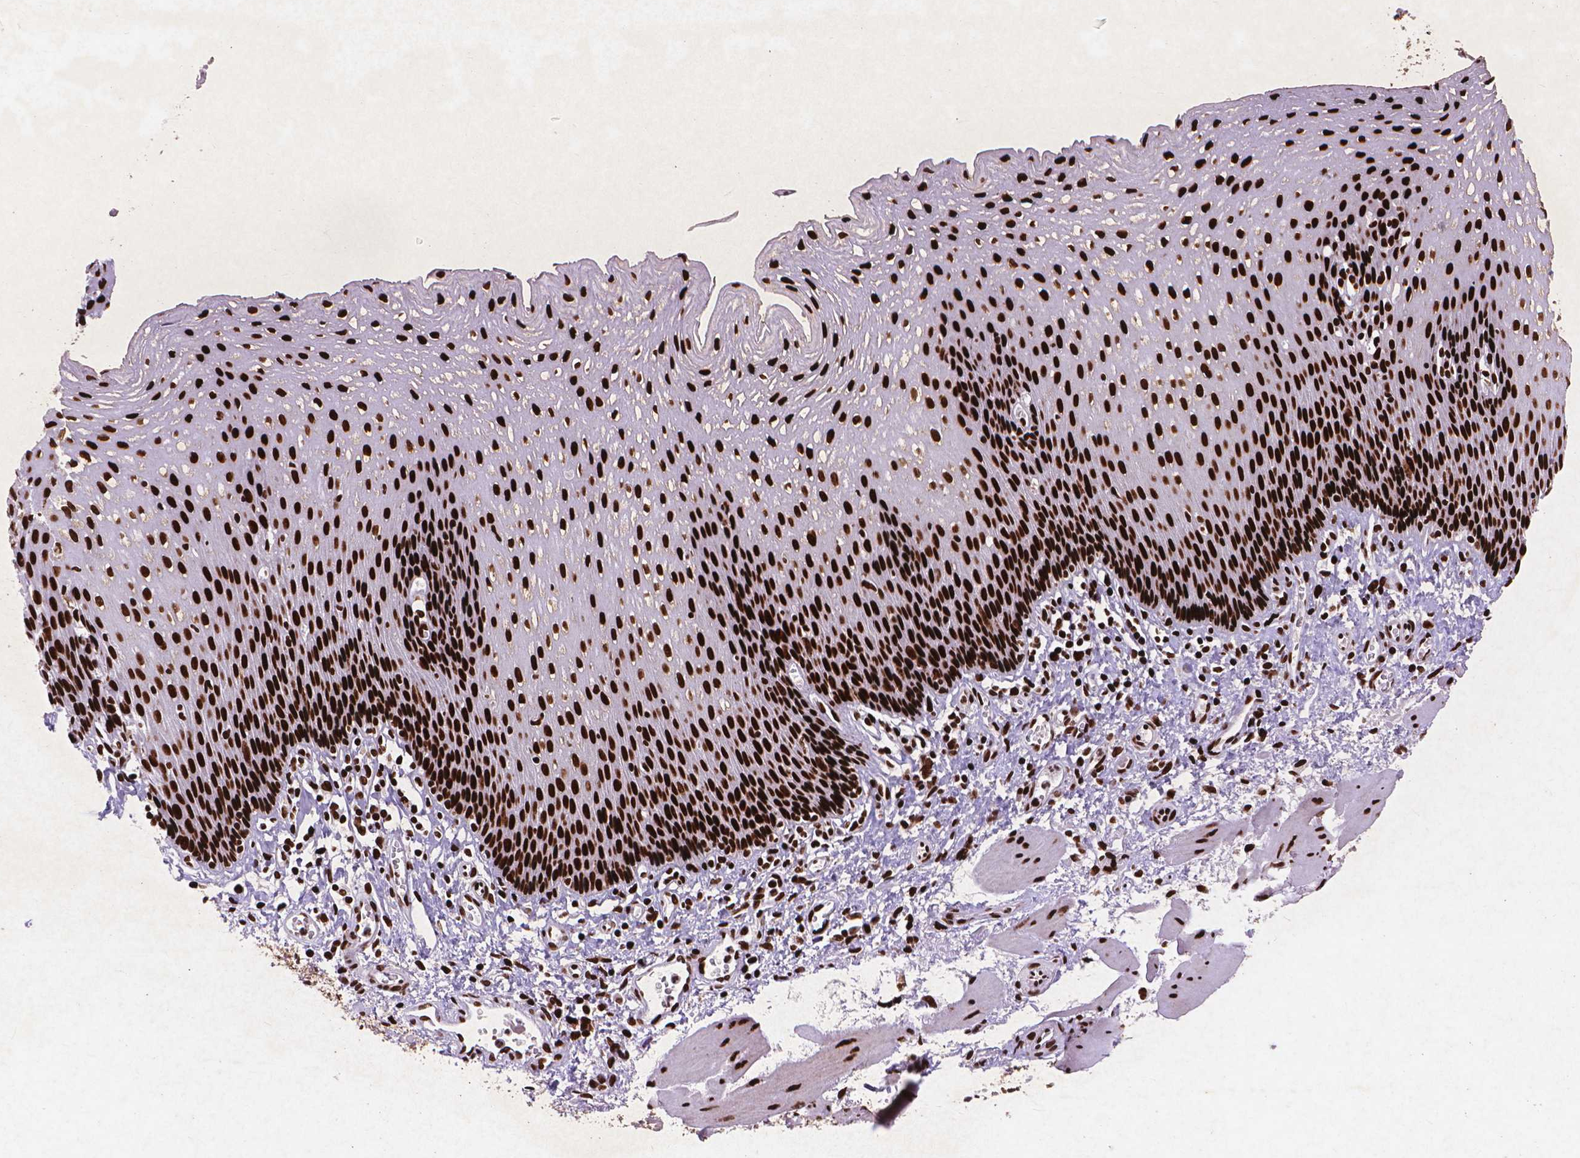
{"staining": {"intensity": "strong", "quantity": ">75%", "location": "nuclear"}, "tissue": "esophagus", "cell_type": "Squamous epithelial cells", "image_type": "normal", "snomed": [{"axis": "morphology", "description": "Normal tissue, NOS"}, {"axis": "topography", "description": "Esophagus"}], "caption": "High-magnification brightfield microscopy of unremarkable esophagus stained with DAB (3,3'-diaminobenzidine) (brown) and counterstained with hematoxylin (blue). squamous epithelial cells exhibit strong nuclear positivity is present in approximately>75% of cells.", "gene": "CITED2", "patient": {"sex": "female", "age": 64}}